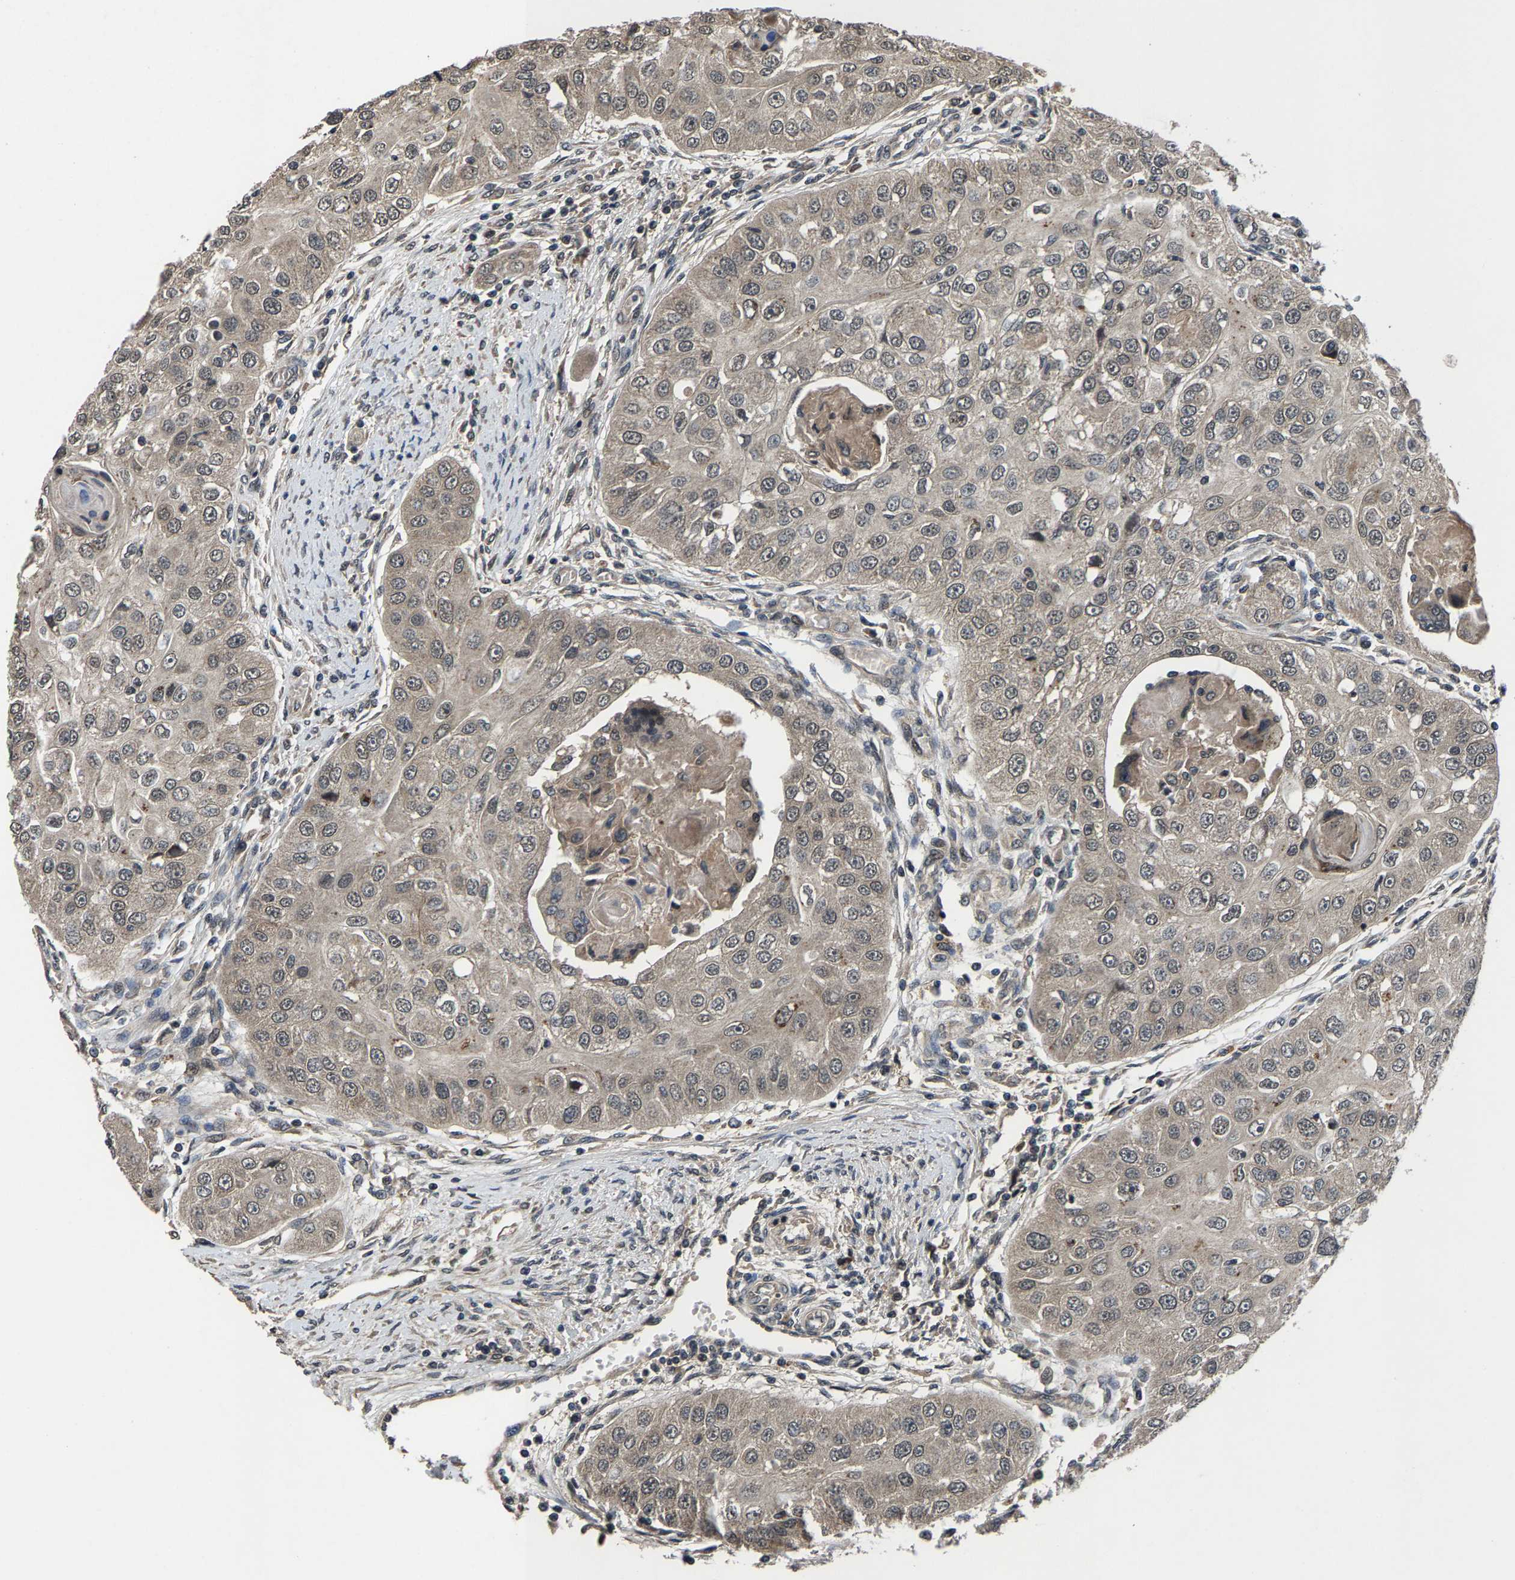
{"staining": {"intensity": "weak", "quantity": "25%-75%", "location": "cytoplasmic/membranous"}, "tissue": "head and neck cancer", "cell_type": "Tumor cells", "image_type": "cancer", "snomed": [{"axis": "morphology", "description": "Normal tissue, NOS"}, {"axis": "morphology", "description": "Squamous cell carcinoma, NOS"}, {"axis": "topography", "description": "Skeletal muscle"}, {"axis": "topography", "description": "Head-Neck"}], "caption": "Human head and neck squamous cell carcinoma stained with a brown dye displays weak cytoplasmic/membranous positive positivity in about 25%-75% of tumor cells.", "gene": "HUWE1", "patient": {"sex": "male", "age": 51}}